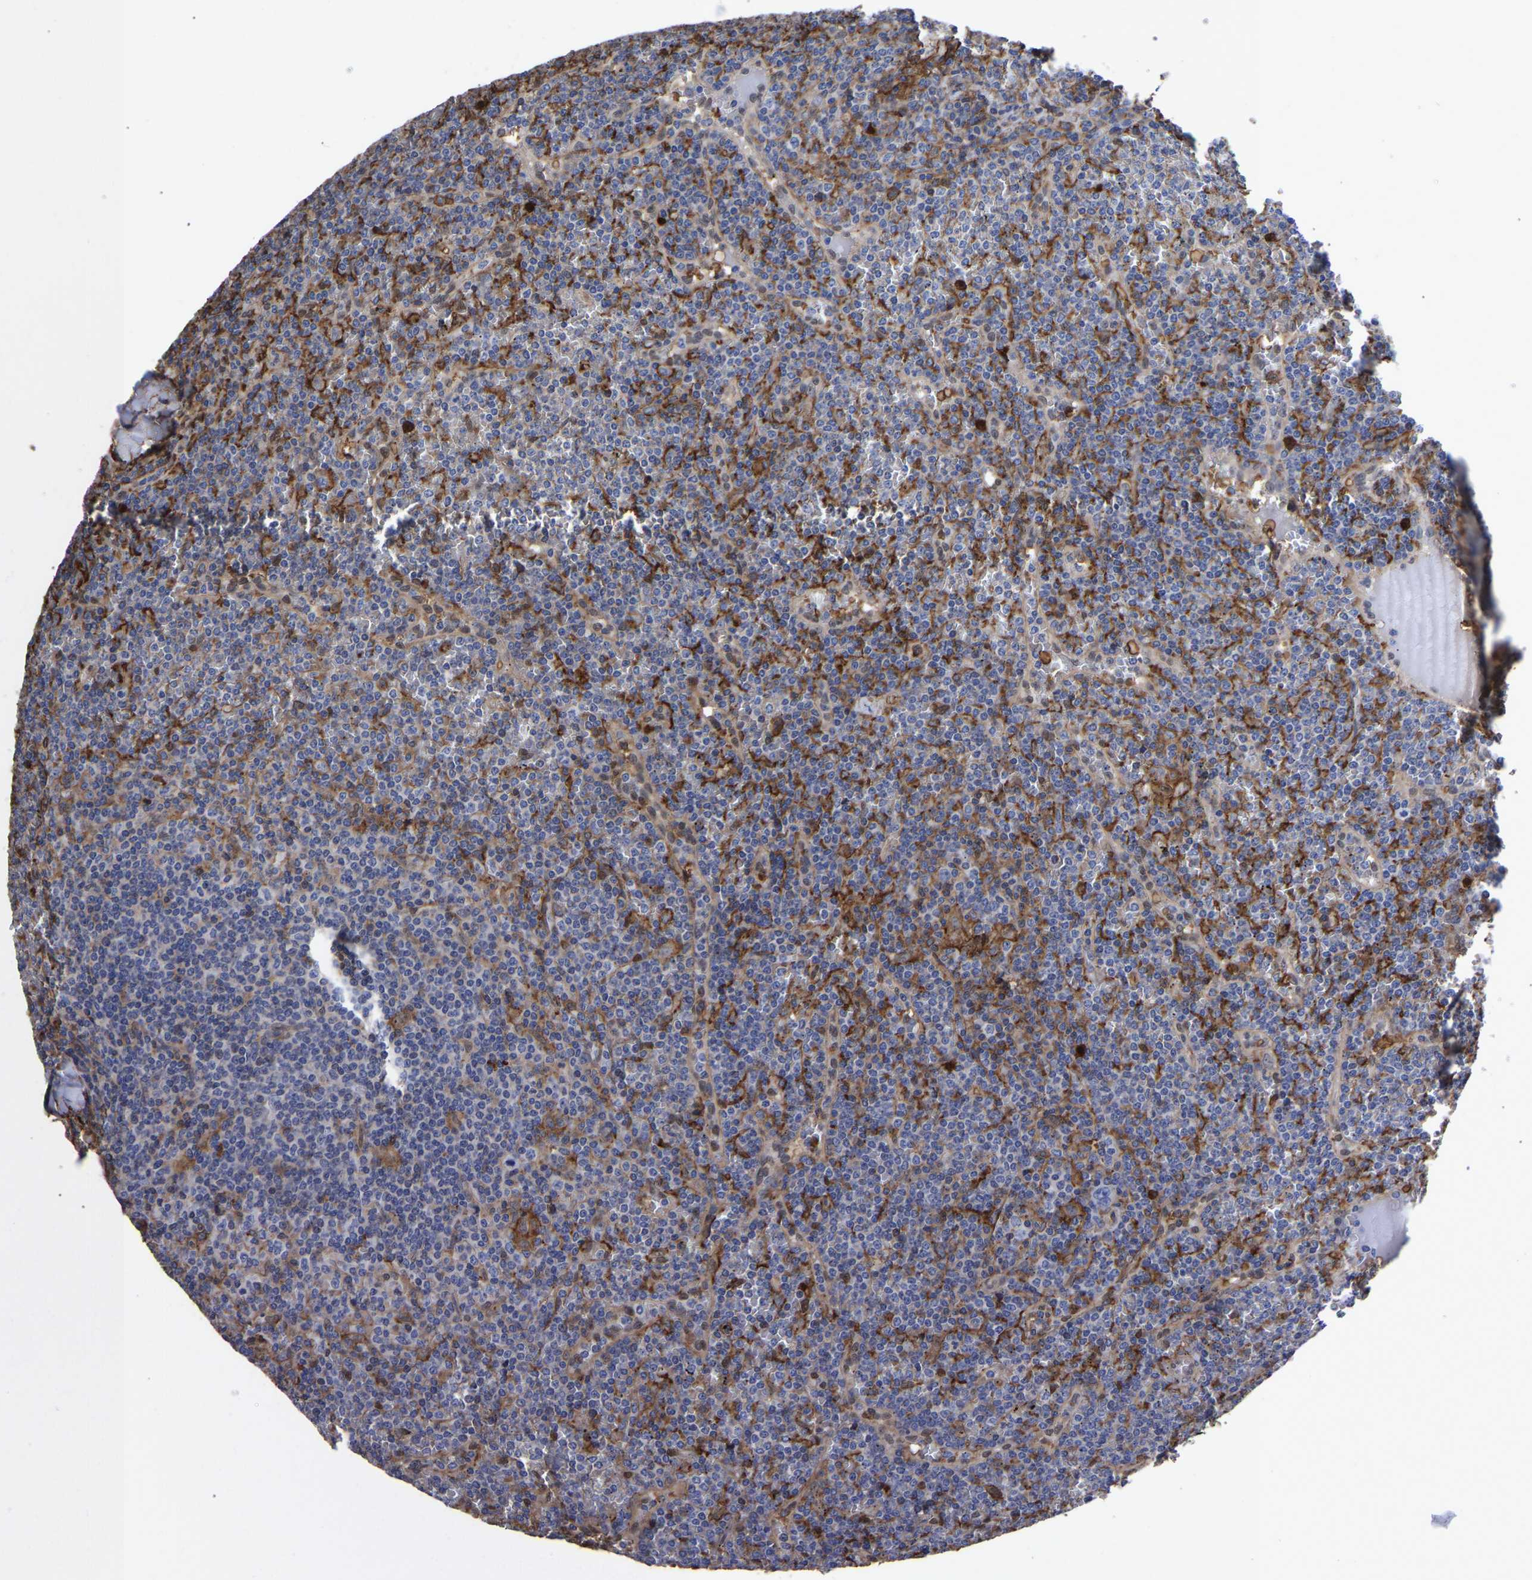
{"staining": {"intensity": "negative", "quantity": "none", "location": "none"}, "tissue": "lymphoma", "cell_type": "Tumor cells", "image_type": "cancer", "snomed": [{"axis": "morphology", "description": "Malignant lymphoma, non-Hodgkin's type, Low grade"}, {"axis": "topography", "description": "Spleen"}], "caption": "Tumor cells are negative for protein expression in human lymphoma.", "gene": "LIF", "patient": {"sex": "female", "age": 19}}